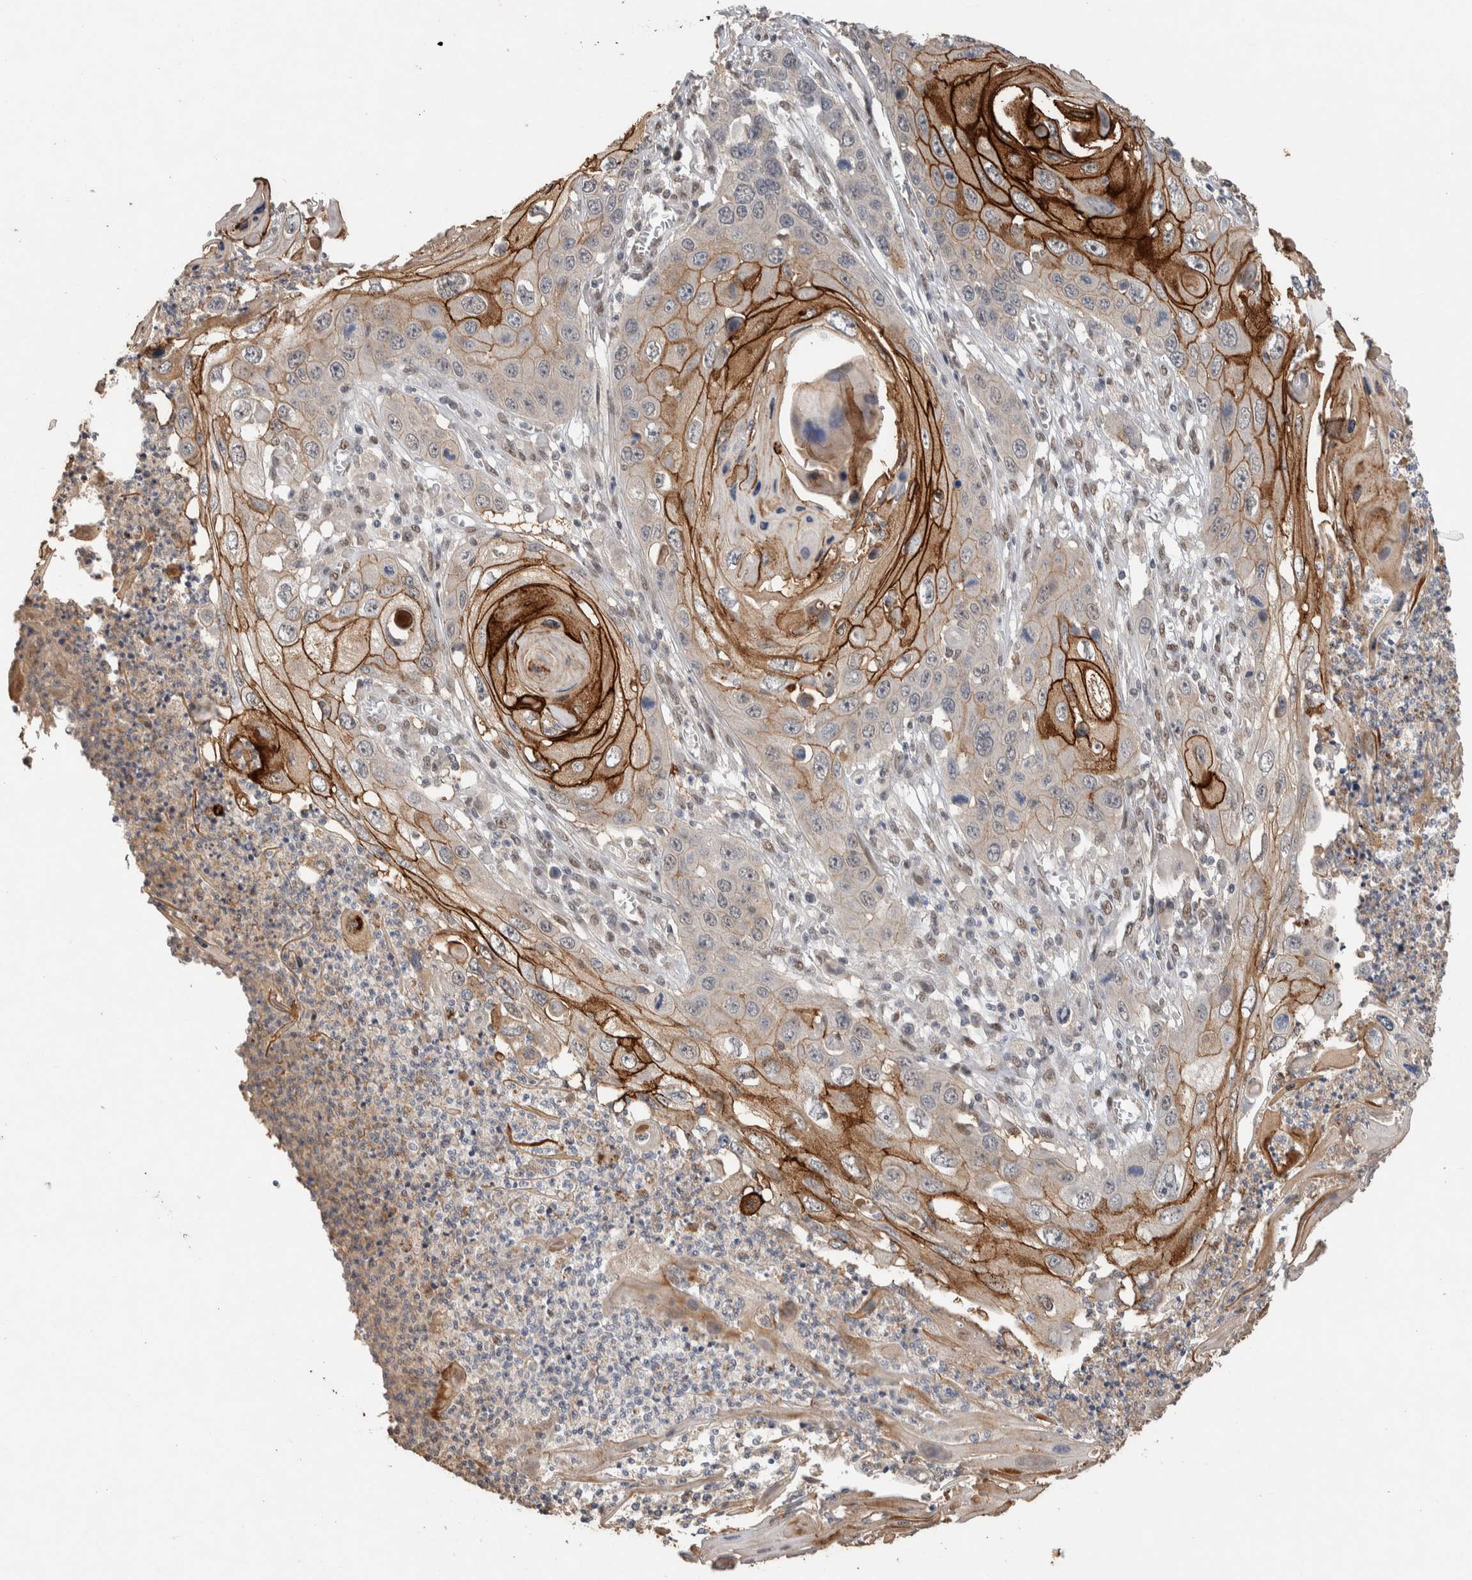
{"staining": {"intensity": "strong", "quantity": "<25%", "location": "cytoplasmic/membranous"}, "tissue": "skin cancer", "cell_type": "Tumor cells", "image_type": "cancer", "snomed": [{"axis": "morphology", "description": "Squamous cell carcinoma, NOS"}, {"axis": "topography", "description": "Skin"}], "caption": "Skin cancer (squamous cell carcinoma) stained with a protein marker reveals strong staining in tumor cells.", "gene": "CYSRT1", "patient": {"sex": "male", "age": 55}}